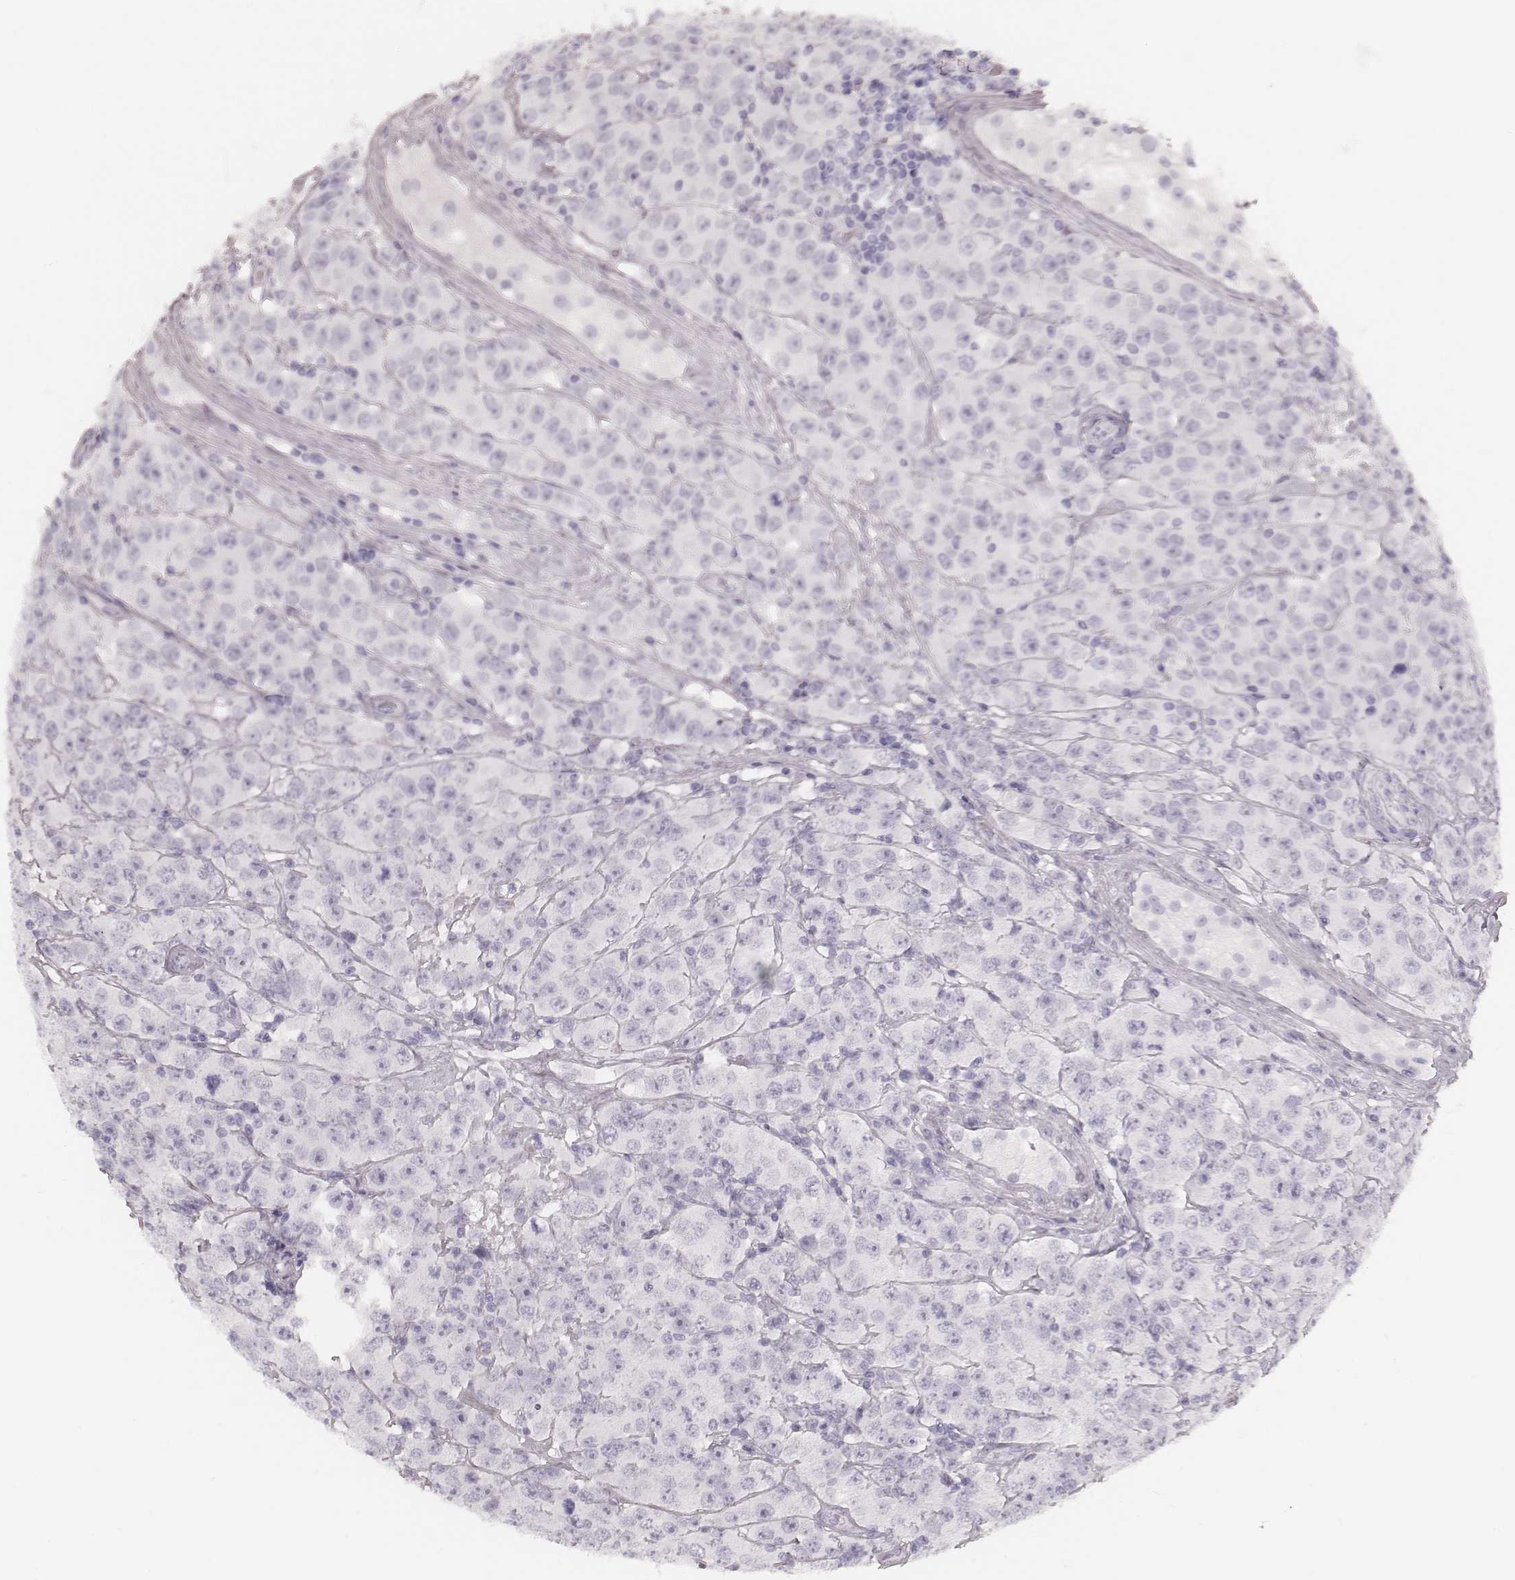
{"staining": {"intensity": "negative", "quantity": "none", "location": "none"}, "tissue": "testis cancer", "cell_type": "Tumor cells", "image_type": "cancer", "snomed": [{"axis": "morphology", "description": "Seminoma, NOS"}, {"axis": "topography", "description": "Testis"}], "caption": "Protein analysis of seminoma (testis) shows no significant expression in tumor cells.", "gene": "KRT34", "patient": {"sex": "male", "age": 52}}